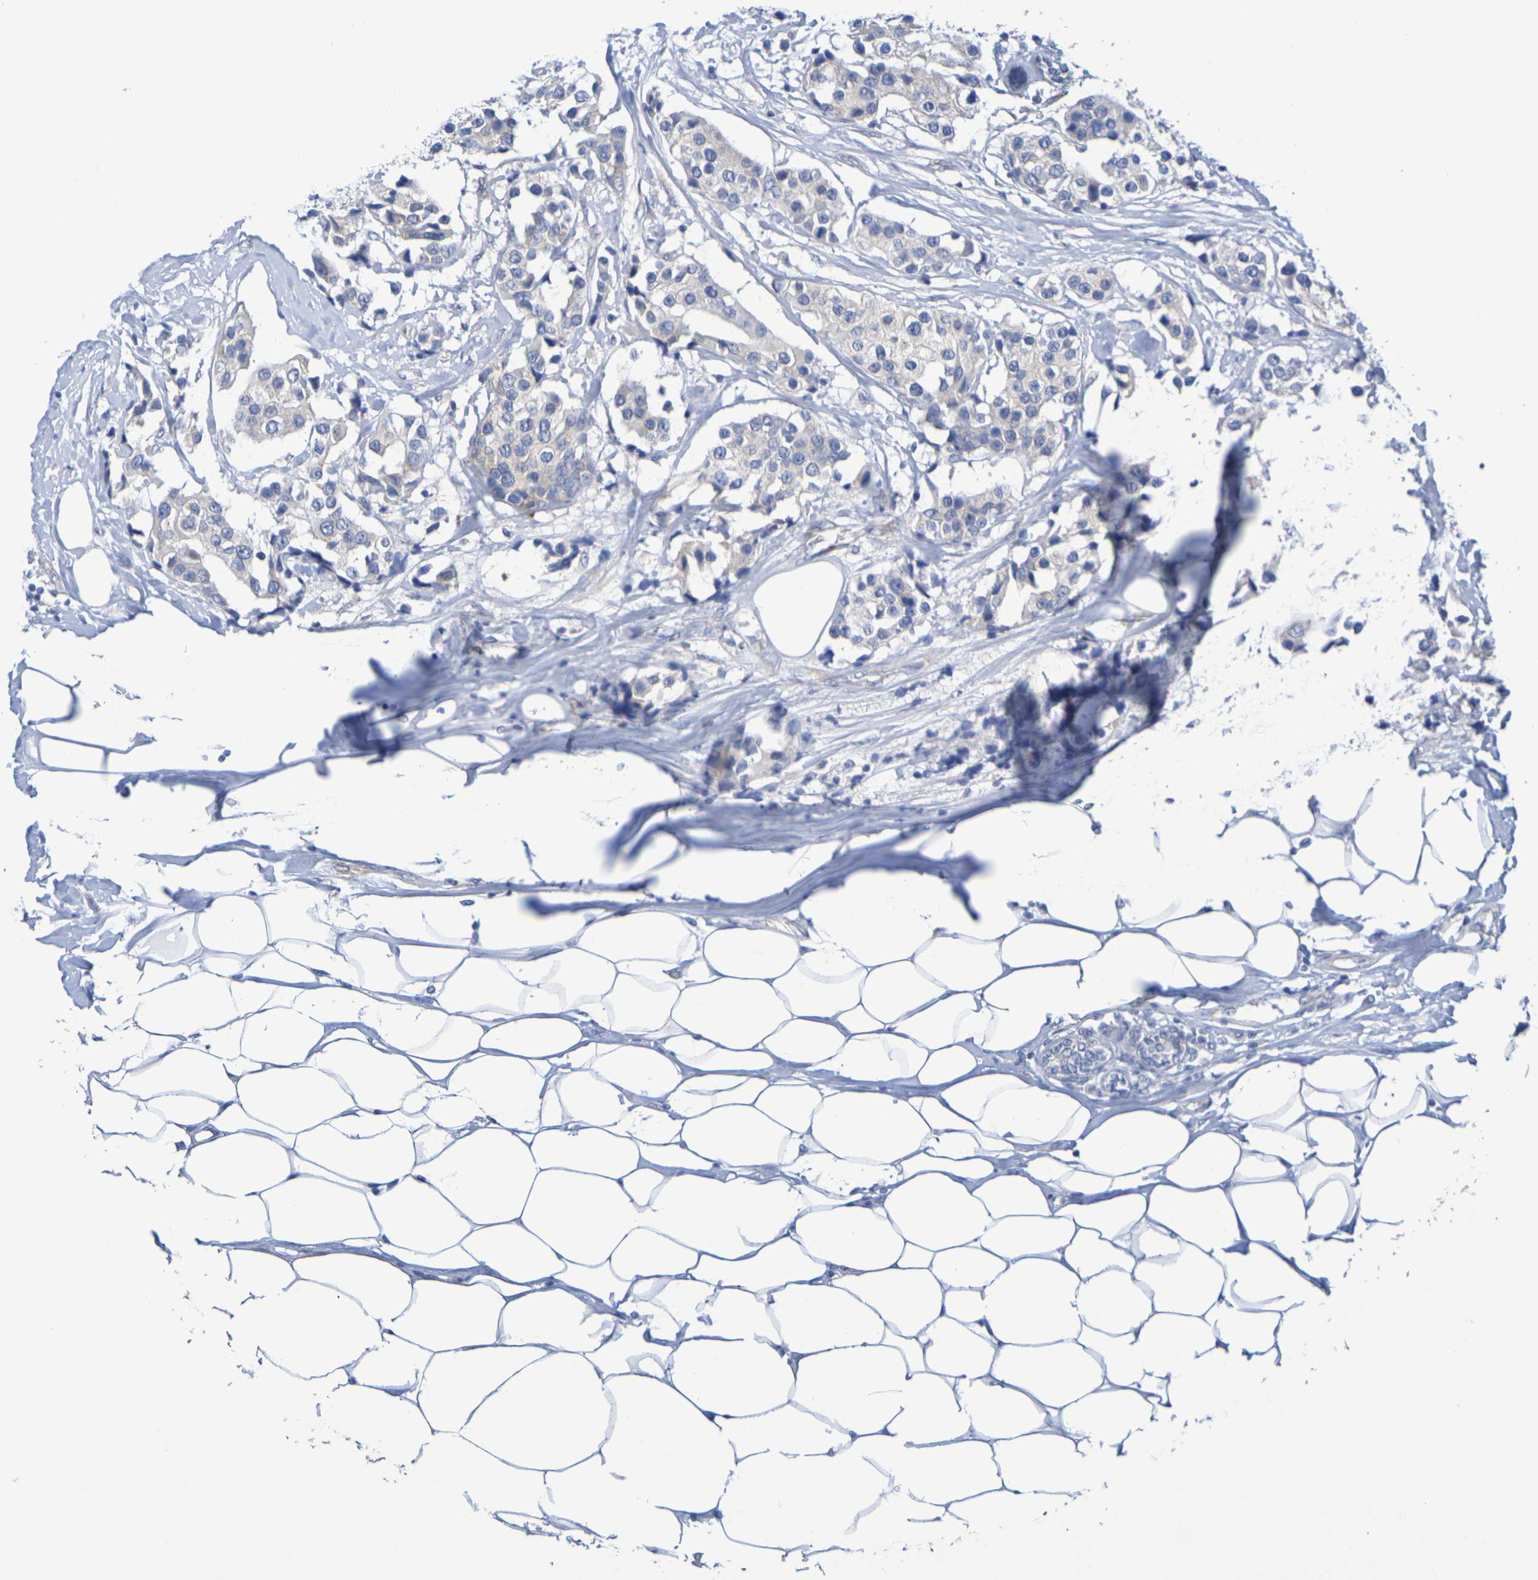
{"staining": {"intensity": "weak", "quantity": "<25%", "location": "cytoplasmic/membranous"}, "tissue": "breast cancer", "cell_type": "Tumor cells", "image_type": "cancer", "snomed": [{"axis": "morphology", "description": "Normal tissue, NOS"}, {"axis": "morphology", "description": "Duct carcinoma"}, {"axis": "topography", "description": "Breast"}], "caption": "An IHC histopathology image of intraductal carcinoma (breast) is shown. There is no staining in tumor cells of intraductal carcinoma (breast).", "gene": "TMCC3", "patient": {"sex": "female", "age": 39}}